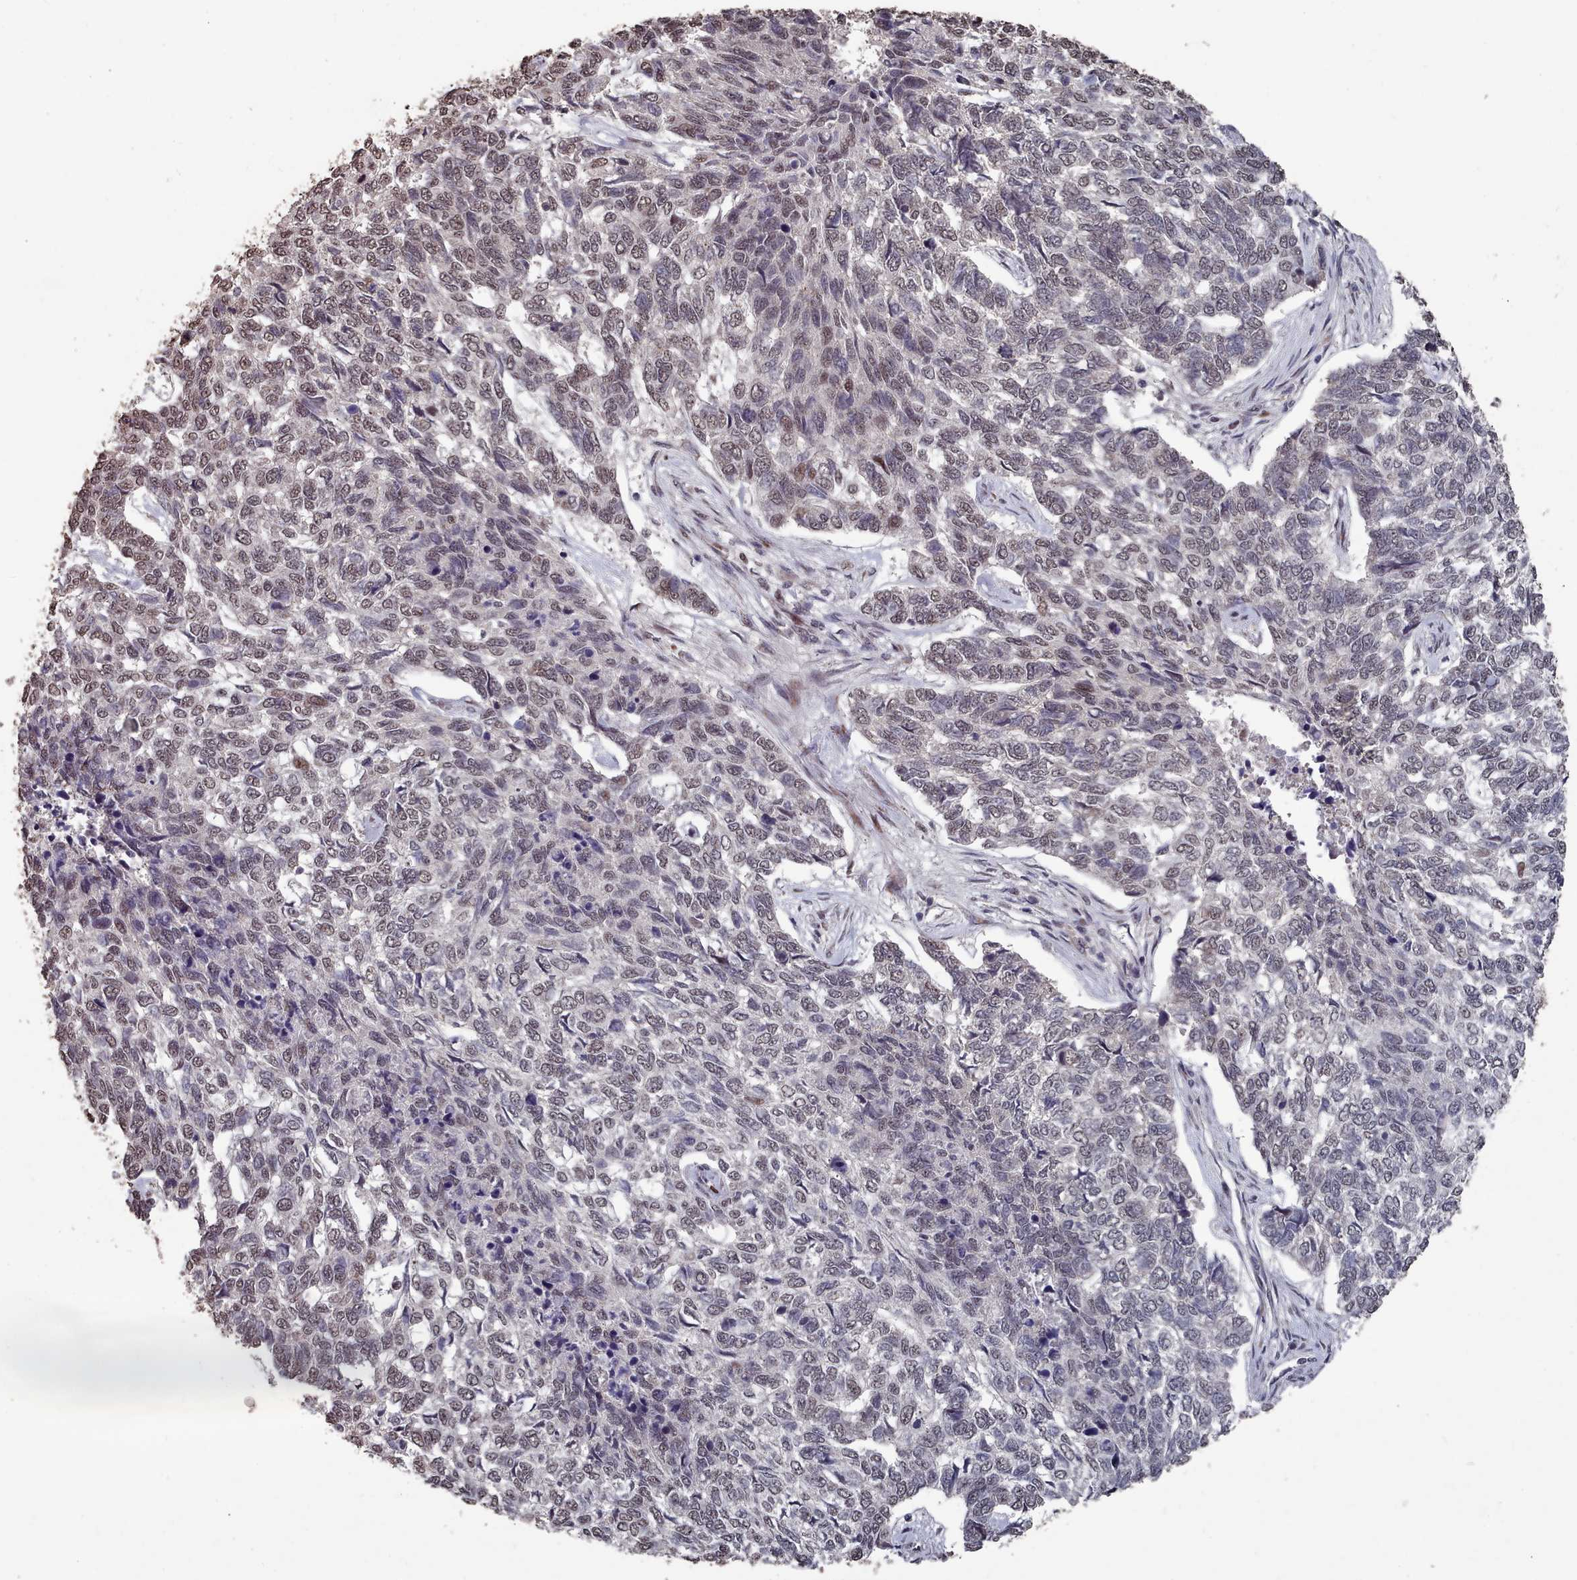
{"staining": {"intensity": "moderate", "quantity": "<25%", "location": "nuclear"}, "tissue": "skin cancer", "cell_type": "Tumor cells", "image_type": "cancer", "snomed": [{"axis": "morphology", "description": "Basal cell carcinoma"}, {"axis": "topography", "description": "Skin"}], "caption": "Immunohistochemical staining of human basal cell carcinoma (skin) exhibits low levels of moderate nuclear protein expression in approximately <25% of tumor cells. Nuclei are stained in blue.", "gene": "PNRC2", "patient": {"sex": "female", "age": 65}}